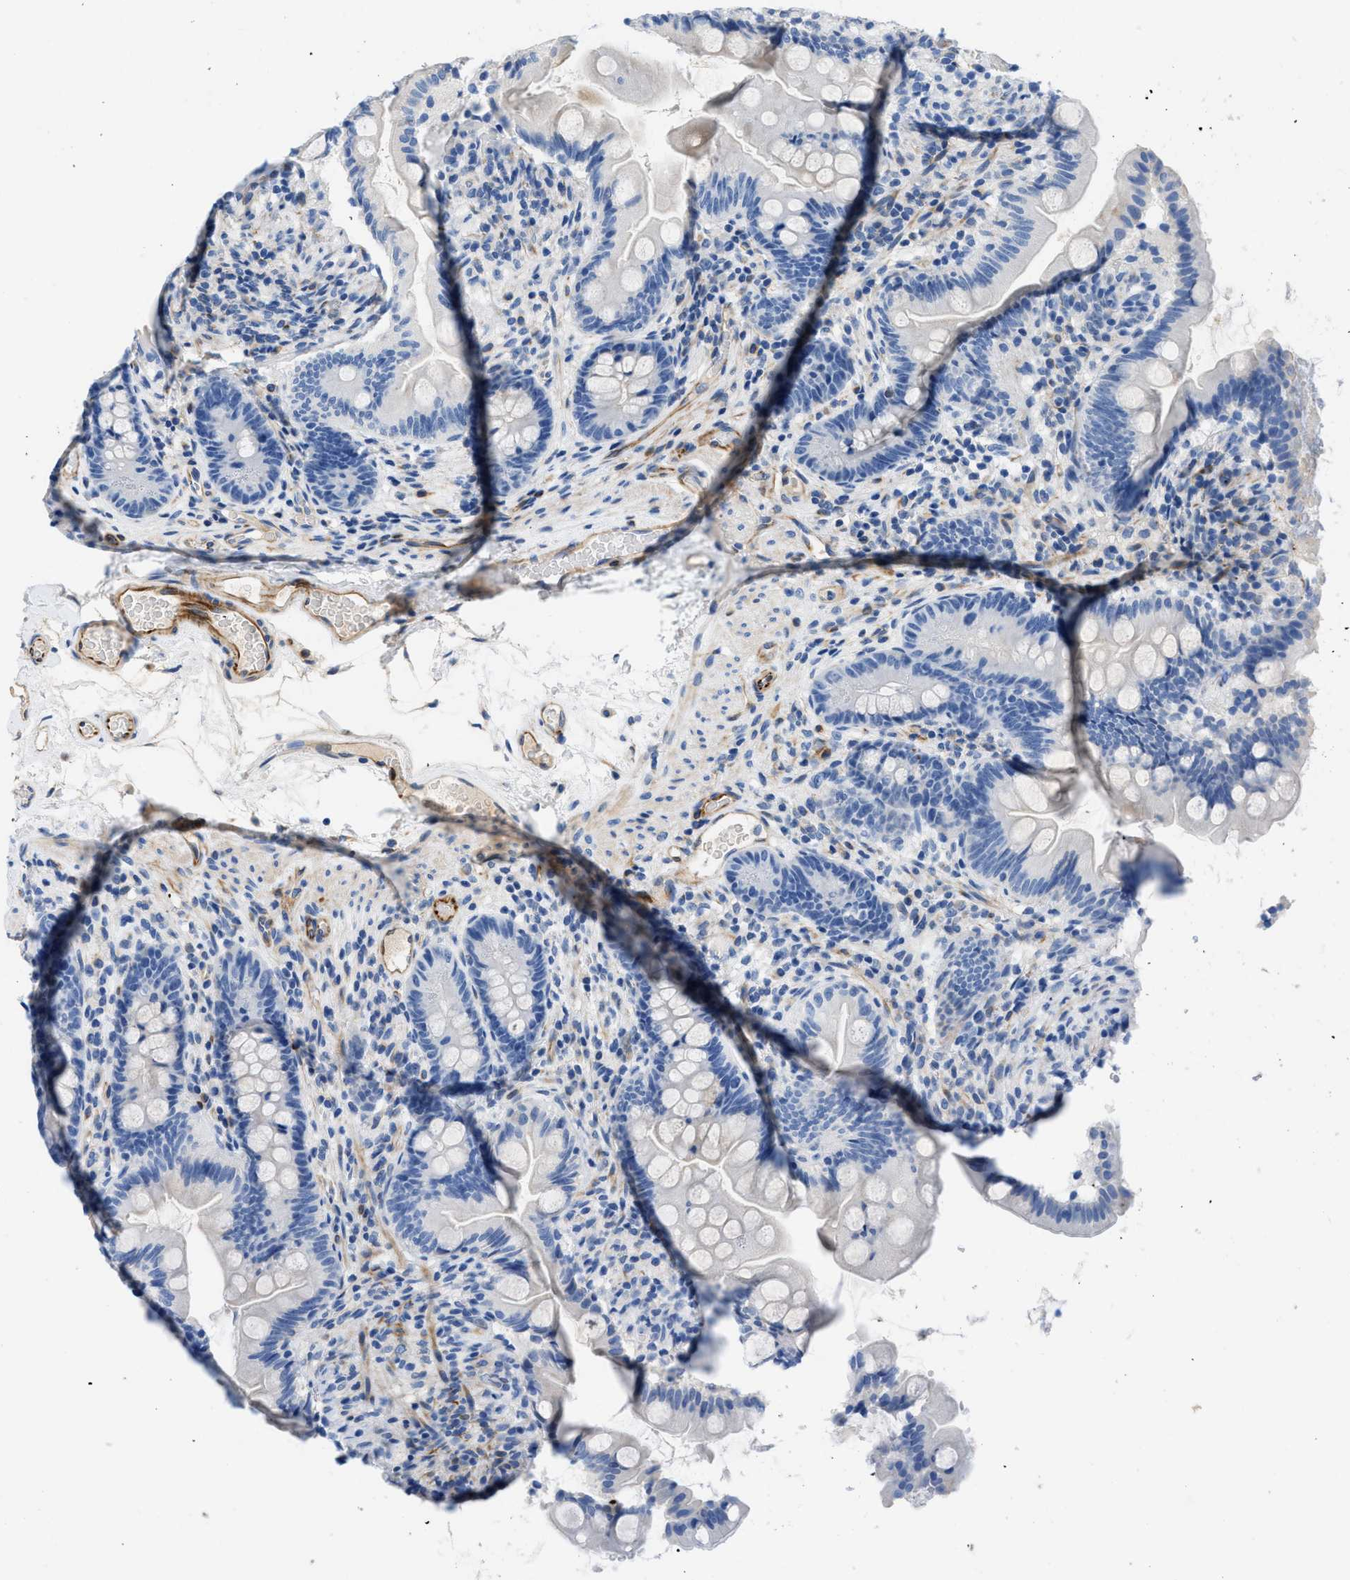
{"staining": {"intensity": "weak", "quantity": "<25%", "location": "cytoplasmic/membranous"}, "tissue": "small intestine", "cell_type": "Glandular cells", "image_type": "normal", "snomed": [{"axis": "morphology", "description": "Normal tissue, NOS"}, {"axis": "topography", "description": "Small intestine"}], "caption": "Image shows no protein positivity in glandular cells of benign small intestine. The staining was performed using DAB to visualize the protein expression in brown, while the nuclei were stained in blue with hematoxylin (Magnification: 20x).", "gene": "XCR1", "patient": {"sex": "female", "age": 56}}